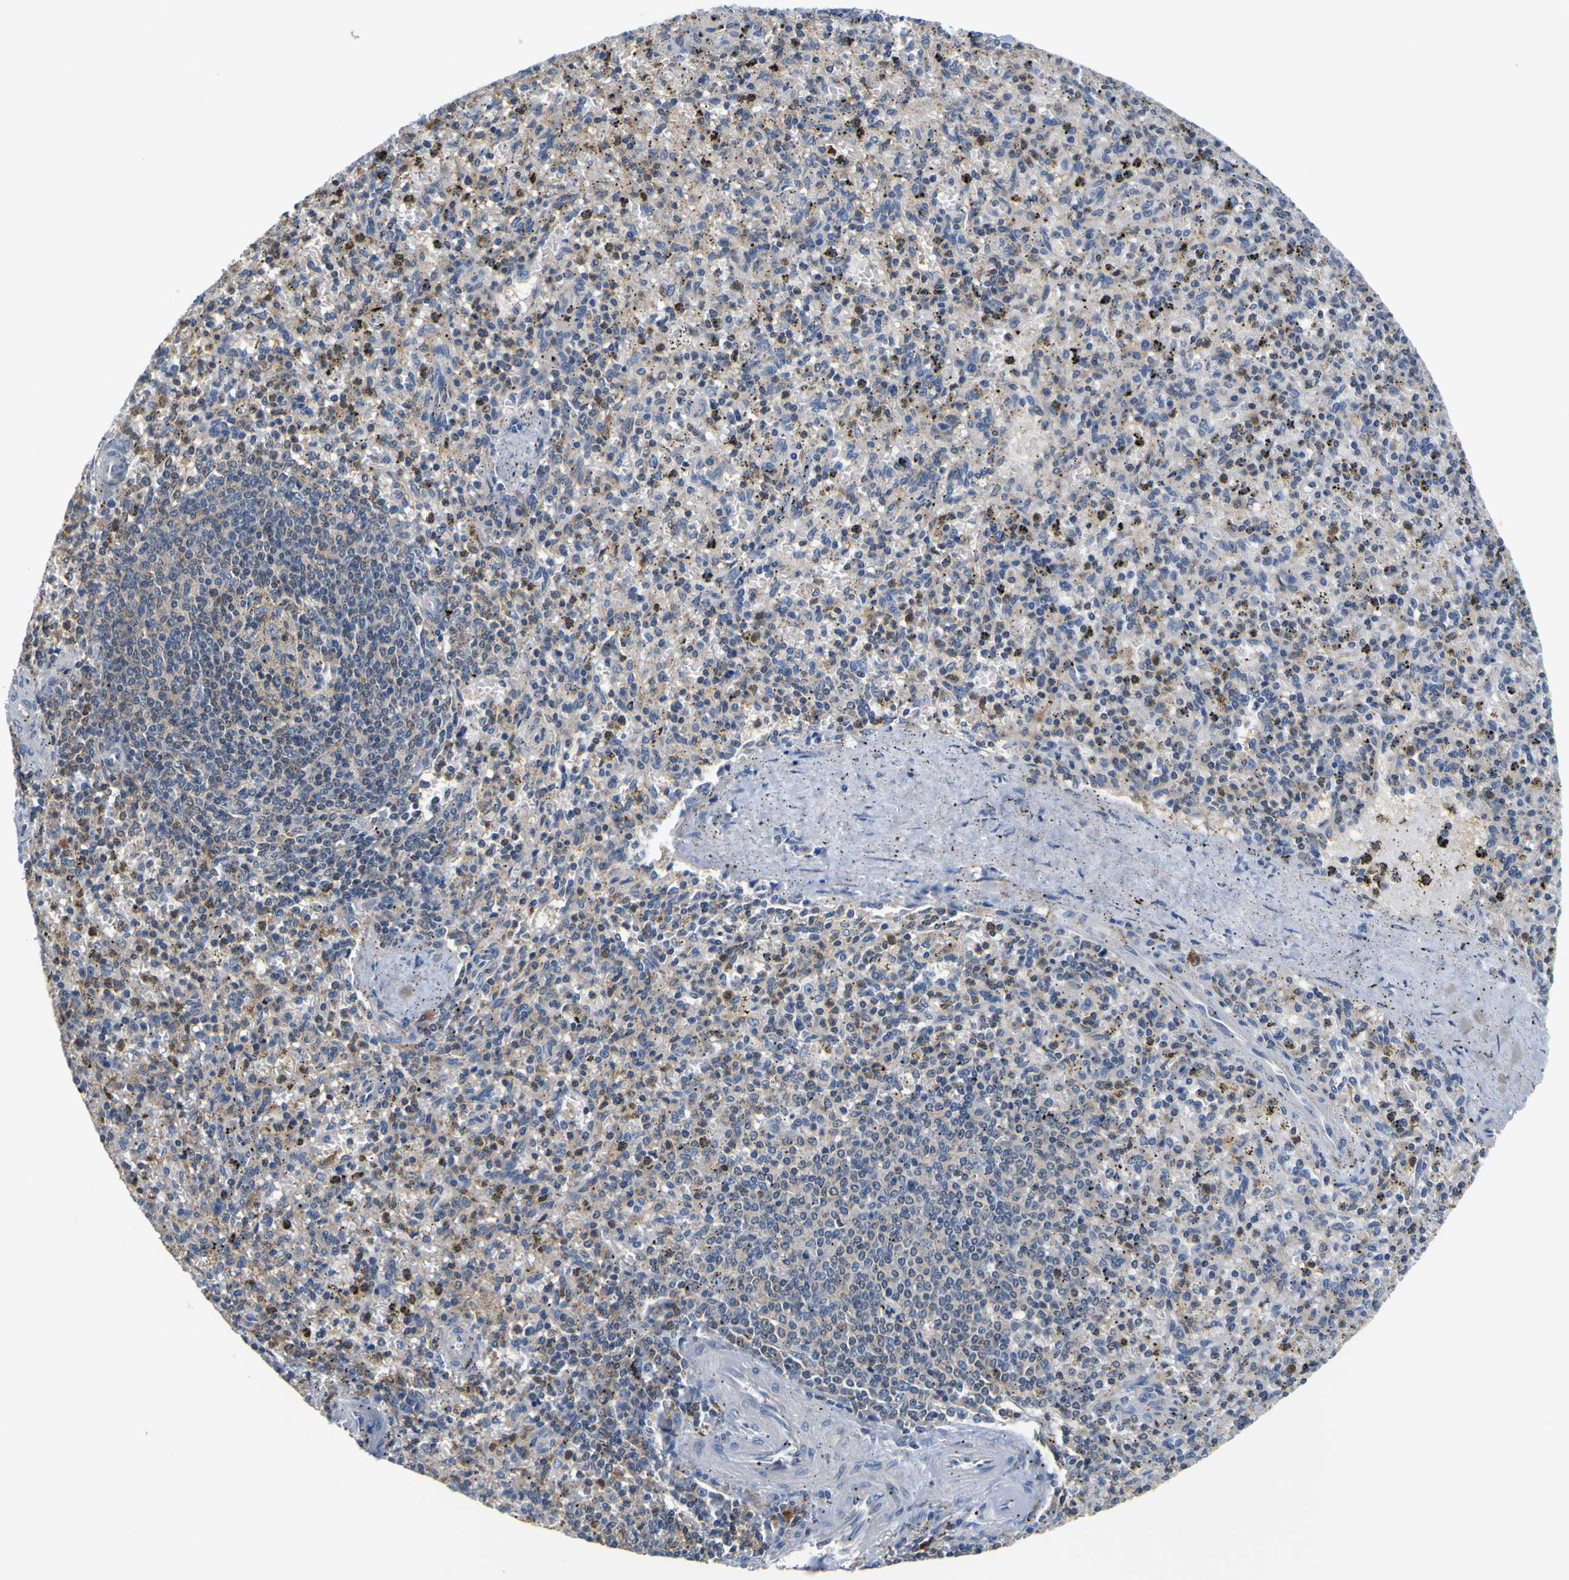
{"staining": {"intensity": "weak", "quantity": "25%-75%", "location": "cytoplasmic/membranous"}, "tissue": "spleen", "cell_type": "Cells in red pulp", "image_type": "normal", "snomed": [{"axis": "morphology", "description": "Normal tissue, NOS"}, {"axis": "topography", "description": "Spleen"}], "caption": "This is a micrograph of IHC staining of normal spleen, which shows weak staining in the cytoplasmic/membranous of cells in red pulp.", "gene": "TNIK", "patient": {"sex": "male", "age": 72}}